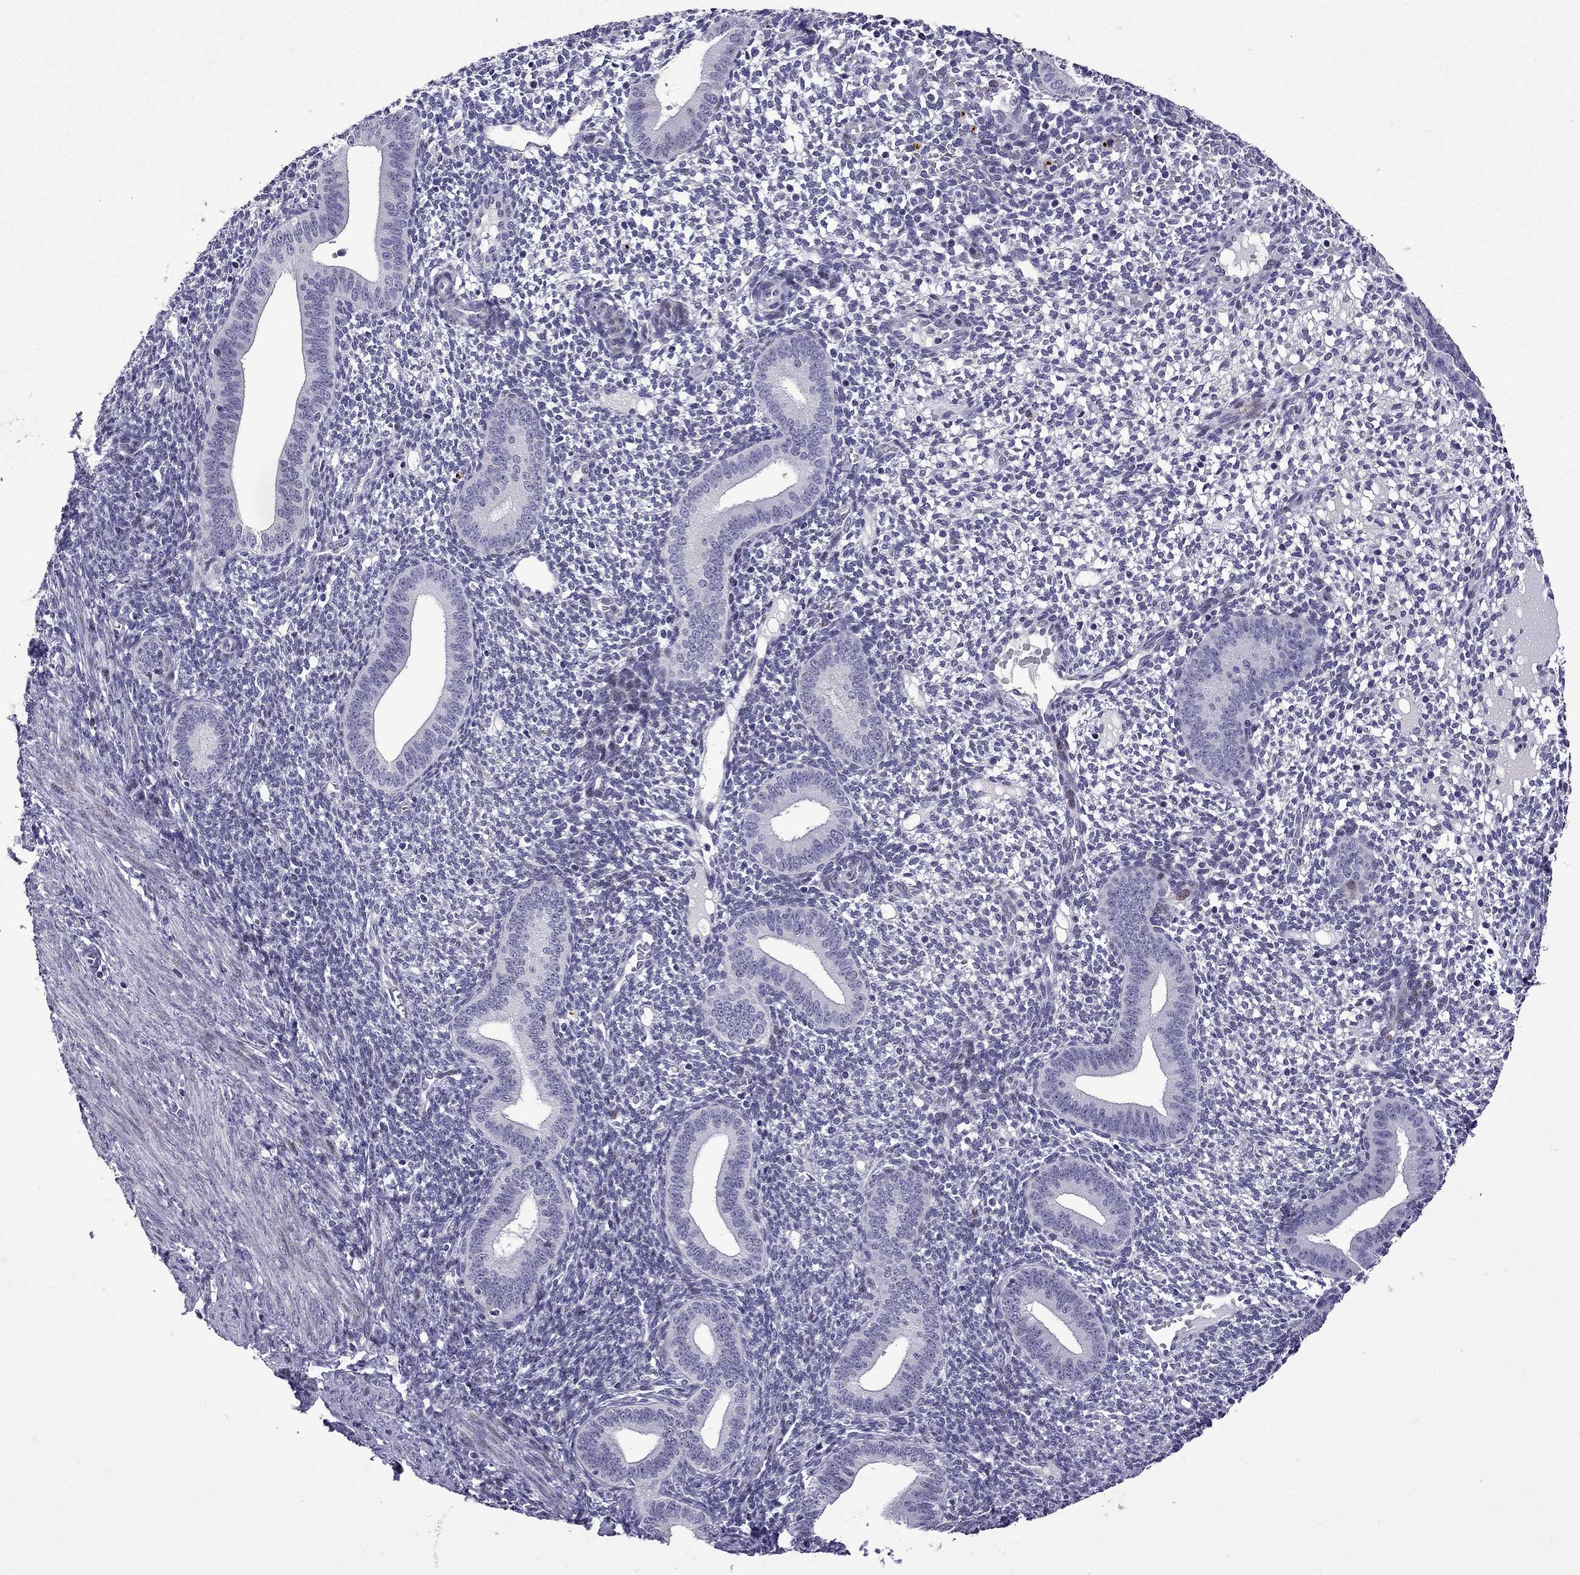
{"staining": {"intensity": "negative", "quantity": "none", "location": "none"}, "tissue": "endometrium", "cell_type": "Cells in endometrial stroma", "image_type": "normal", "snomed": [{"axis": "morphology", "description": "Normal tissue, NOS"}, {"axis": "topography", "description": "Endometrium"}], "caption": "A high-resolution photomicrograph shows immunohistochemistry (IHC) staining of benign endometrium, which reveals no significant staining in cells in endometrial stroma.", "gene": "TTN", "patient": {"sex": "female", "age": 40}}